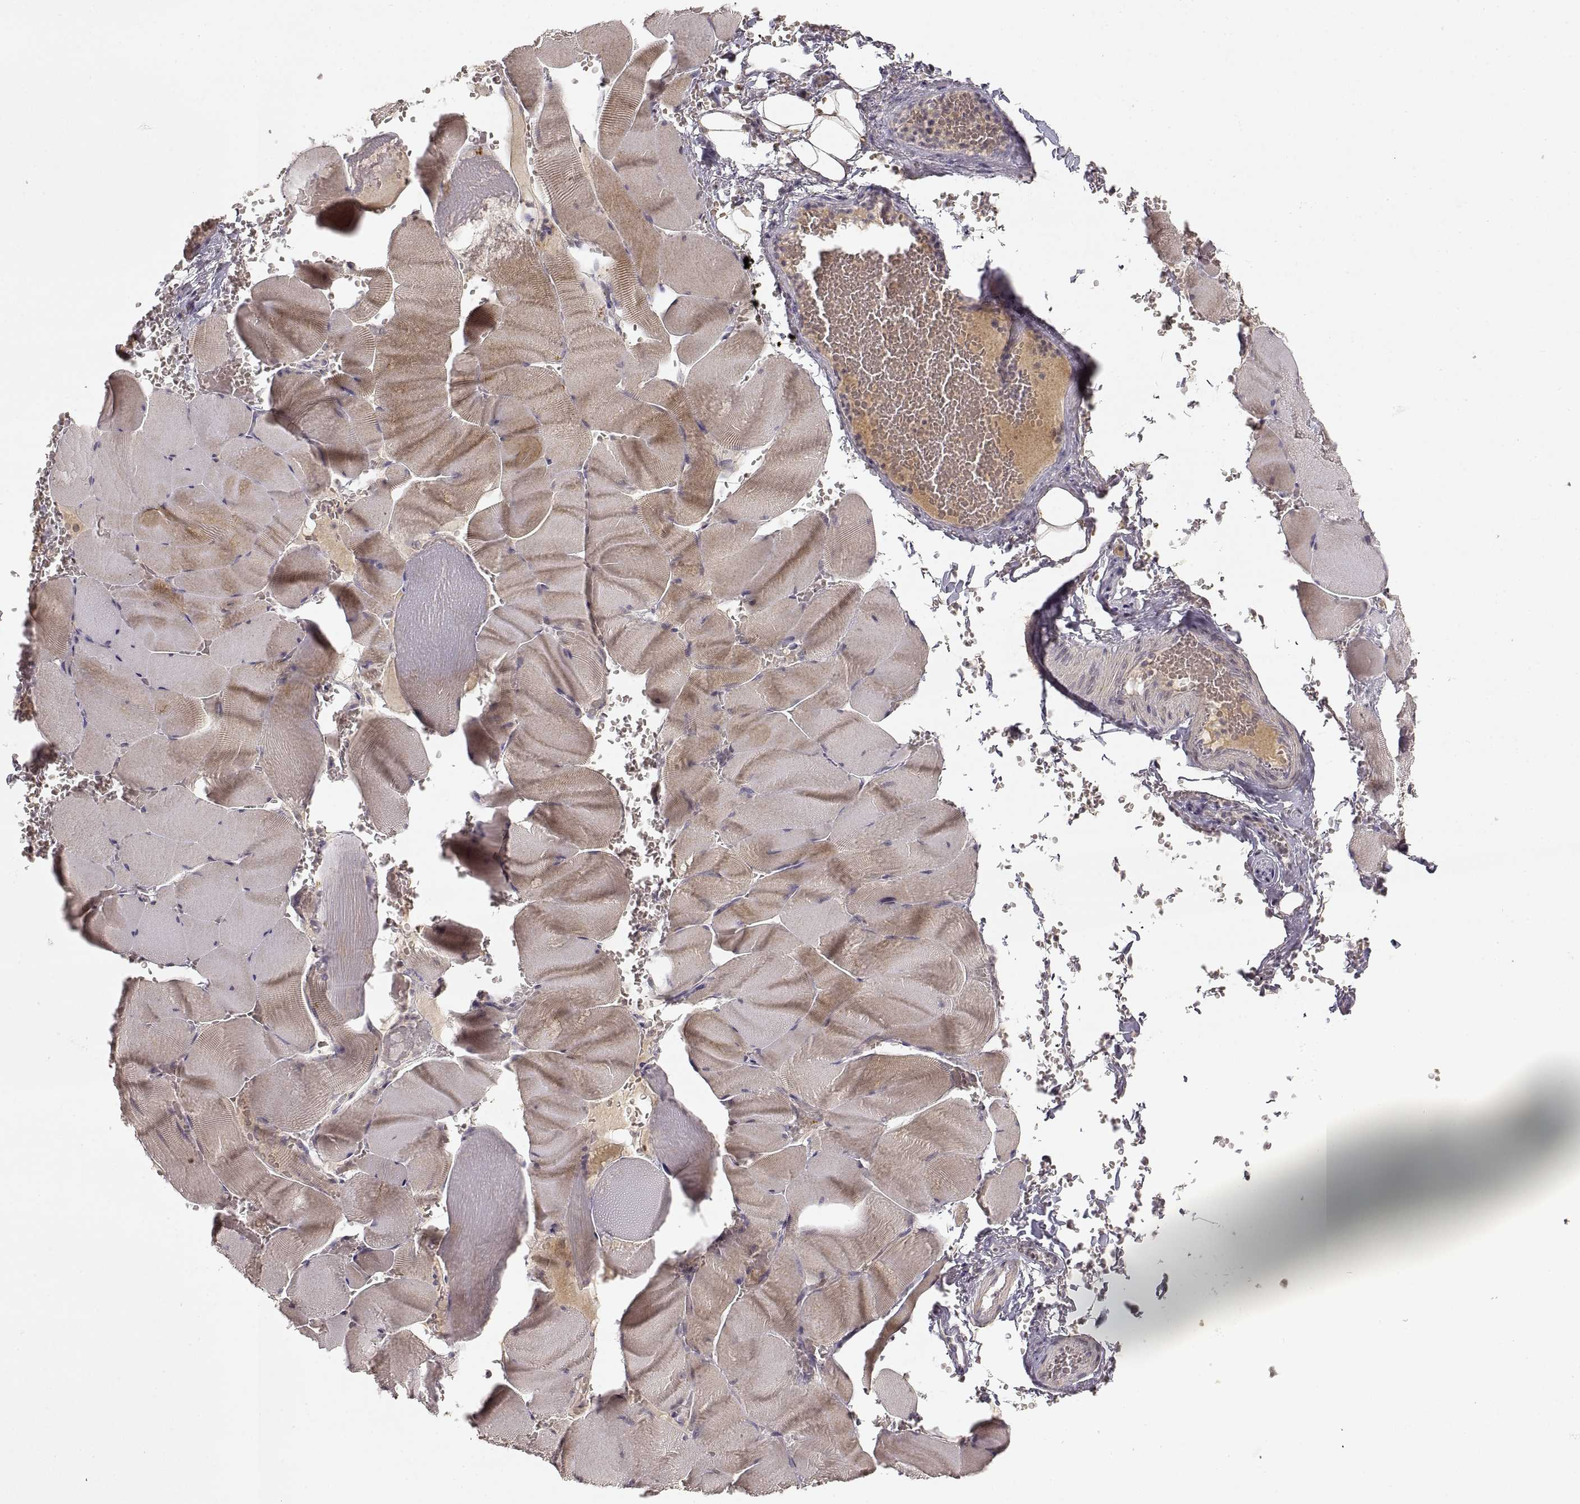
{"staining": {"intensity": "weak", "quantity": "25%-75%", "location": "cytoplasmic/membranous"}, "tissue": "skeletal muscle", "cell_type": "Myocytes", "image_type": "normal", "snomed": [{"axis": "morphology", "description": "Normal tissue, NOS"}, {"axis": "topography", "description": "Skeletal muscle"}], "caption": "Skeletal muscle stained with IHC exhibits weak cytoplasmic/membranous positivity in approximately 25%-75% of myocytes.", "gene": "LAMC2", "patient": {"sex": "male", "age": 56}}